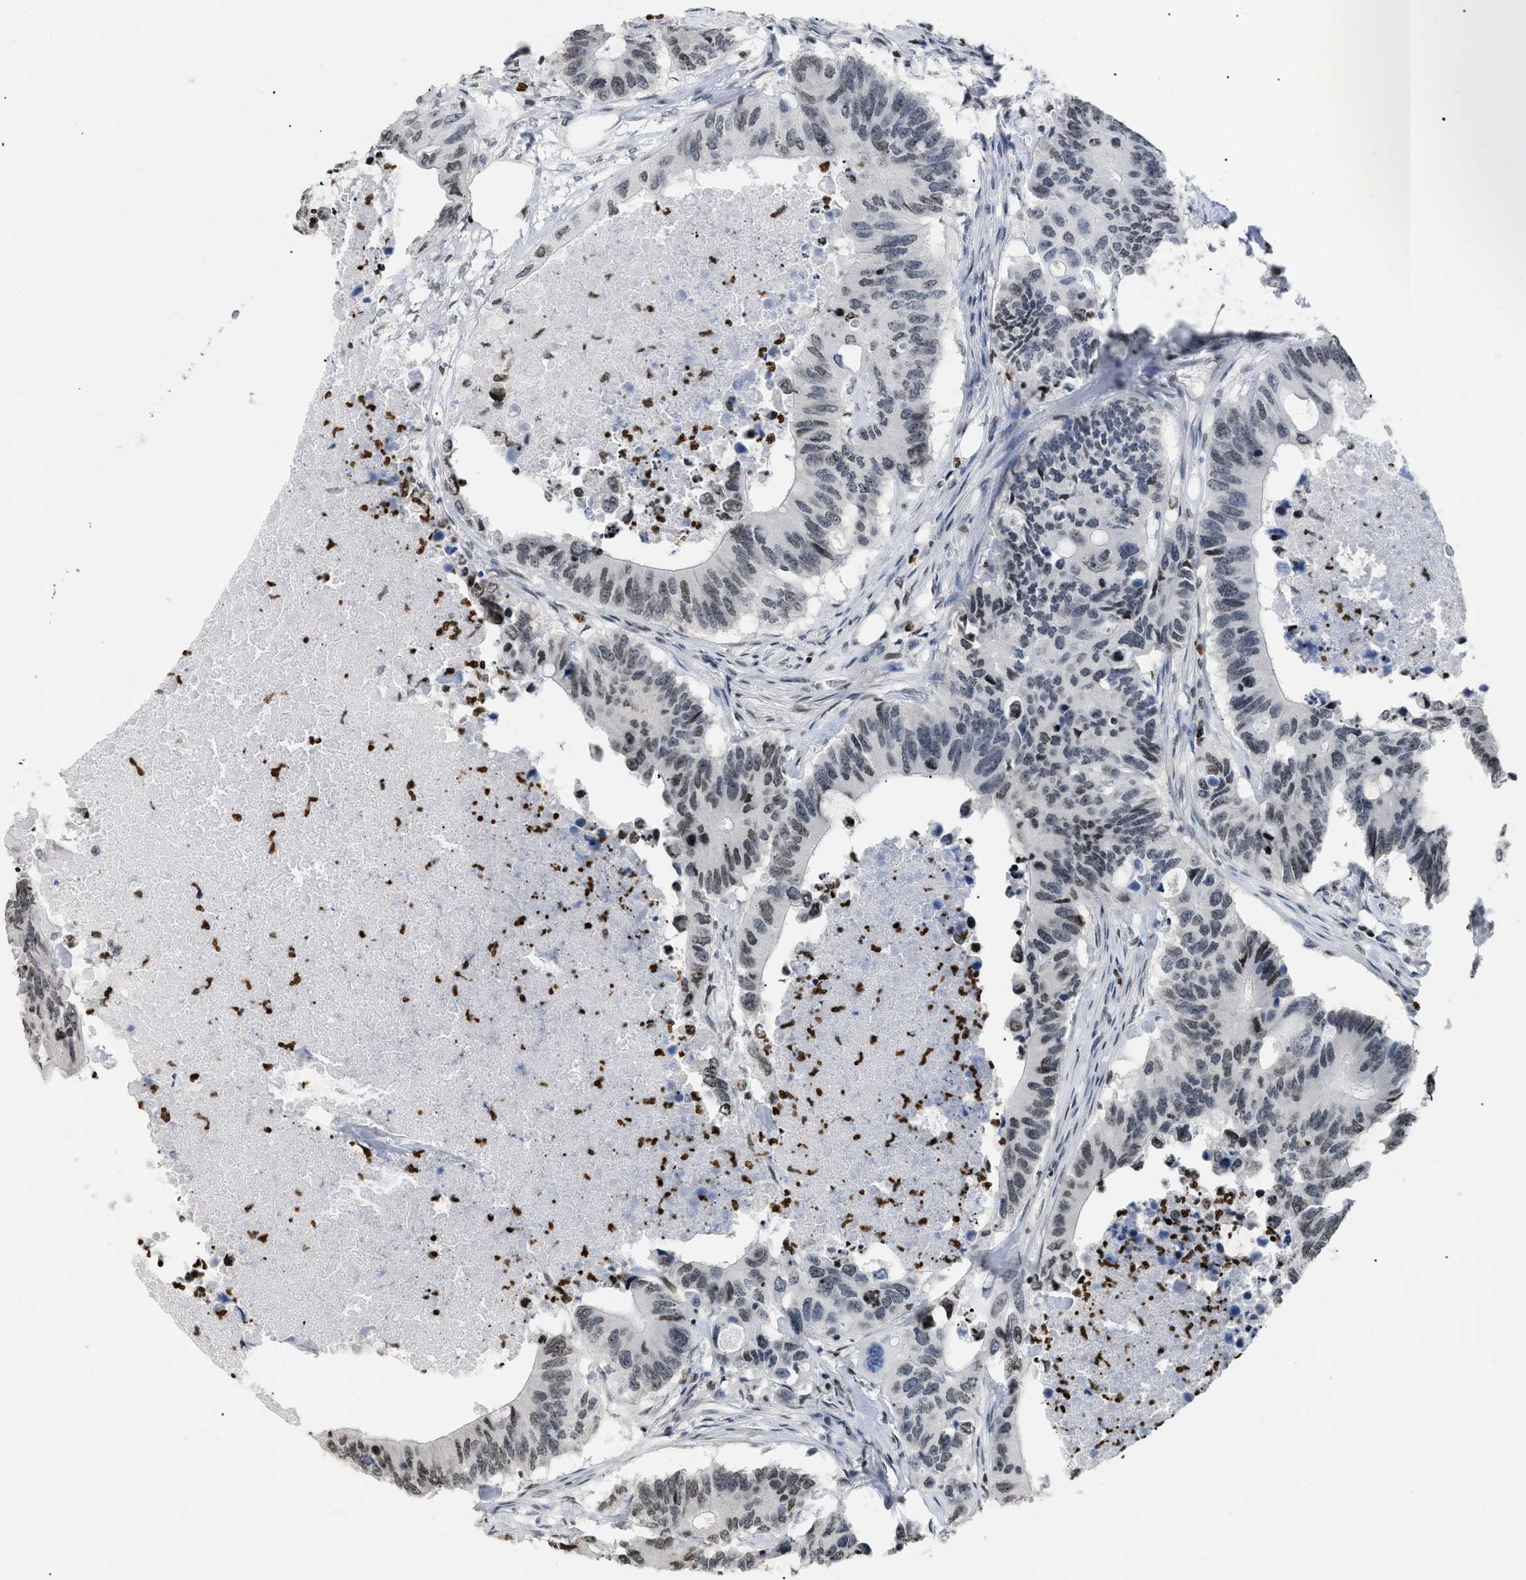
{"staining": {"intensity": "weak", "quantity": ">75%", "location": "nuclear"}, "tissue": "colorectal cancer", "cell_type": "Tumor cells", "image_type": "cancer", "snomed": [{"axis": "morphology", "description": "Adenocarcinoma, NOS"}, {"axis": "topography", "description": "Colon"}], "caption": "Weak nuclear protein positivity is seen in about >75% of tumor cells in colorectal cancer. Ihc stains the protein in brown and the nuclei are stained blue.", "gene": "HMGN2", "patient": {"sex": "male", "age": 71}}